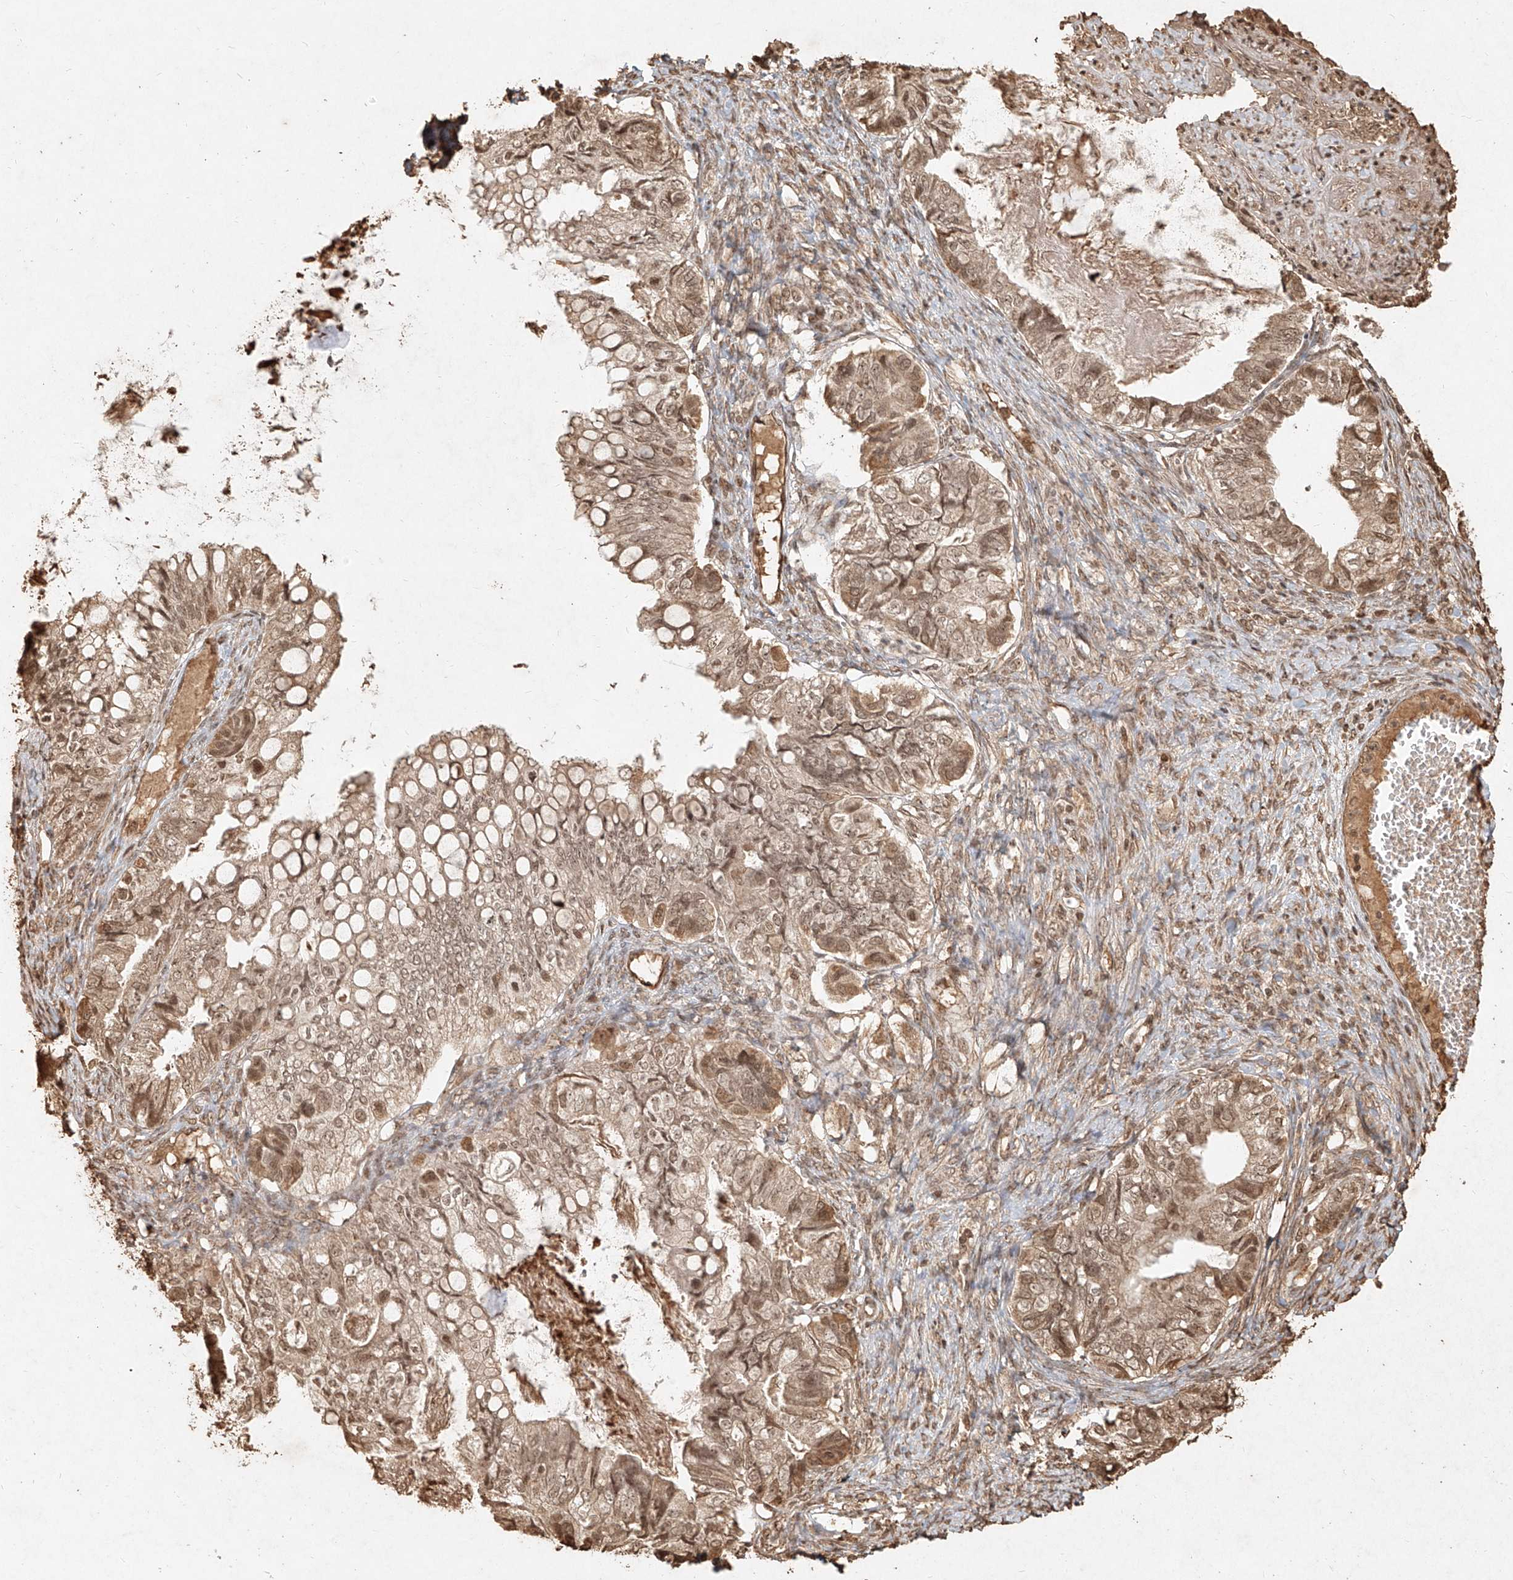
{"staining": {"intensity": "moderate", "quantity": ">75%", "location": "cytoplasmic/membranous,nuclear"}, "tissue": "ovarian cancer", "cell_type": "Tumor cells", "image_type": "cancer", "snomed": [{"axis": "morphology", "description": "Cystadenocarcinoma, mucinous, NOS"}, {"axis": "topography", "description": "Ovary"}], "caption": "Immunohistochemical staining of ovarian cancer (mucinous cystadenocarcinoma) reveals moderate cytoplasmic/membranous and nuclear protein expression in about >75% of tumor cells.", "gene": "UBE2K", "patient": {"sex": "female", "age": 80}}